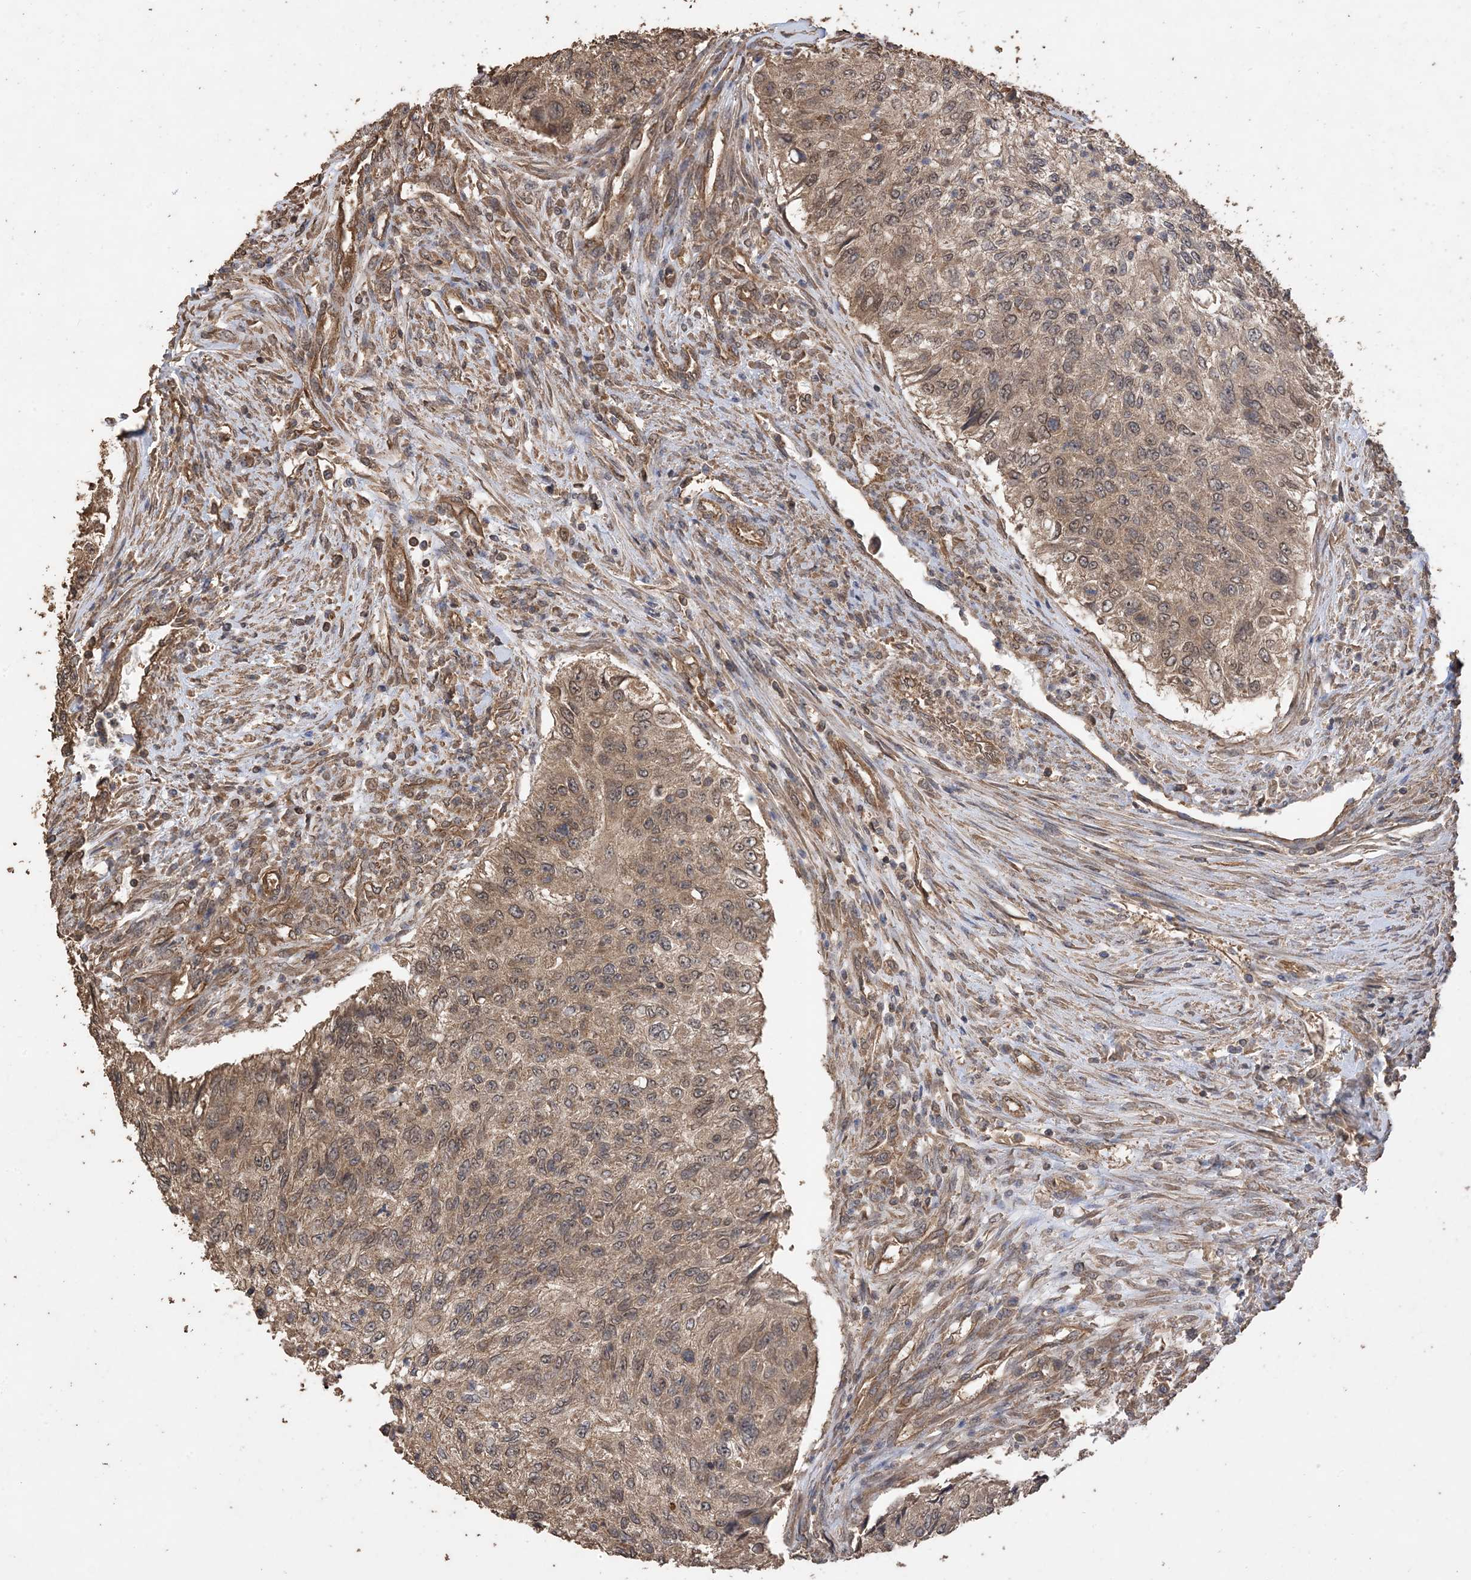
{"staining": {"intensity": "moderate", "quantity": ">75%", "location": "cytoplasmic/membranous"}, "tissue": "urothelial cancer", "cell_type": "Tumor cells", "image_type": "cancer", "snomed": [{"axis": "morphology", "description": "Urothelial carcinoma, High grade"}, {"axis": "topography", "description": "Urinary bladder"}], "caption": "Immunohistochemical staining of urothelial cancer demonstrates medium levels of moderate cytoplasmic/membranous expression in approximately >75% of tumor cells.", "gene": "ZKSCAN5", "patient": {"sex": "female", "age": 60}}